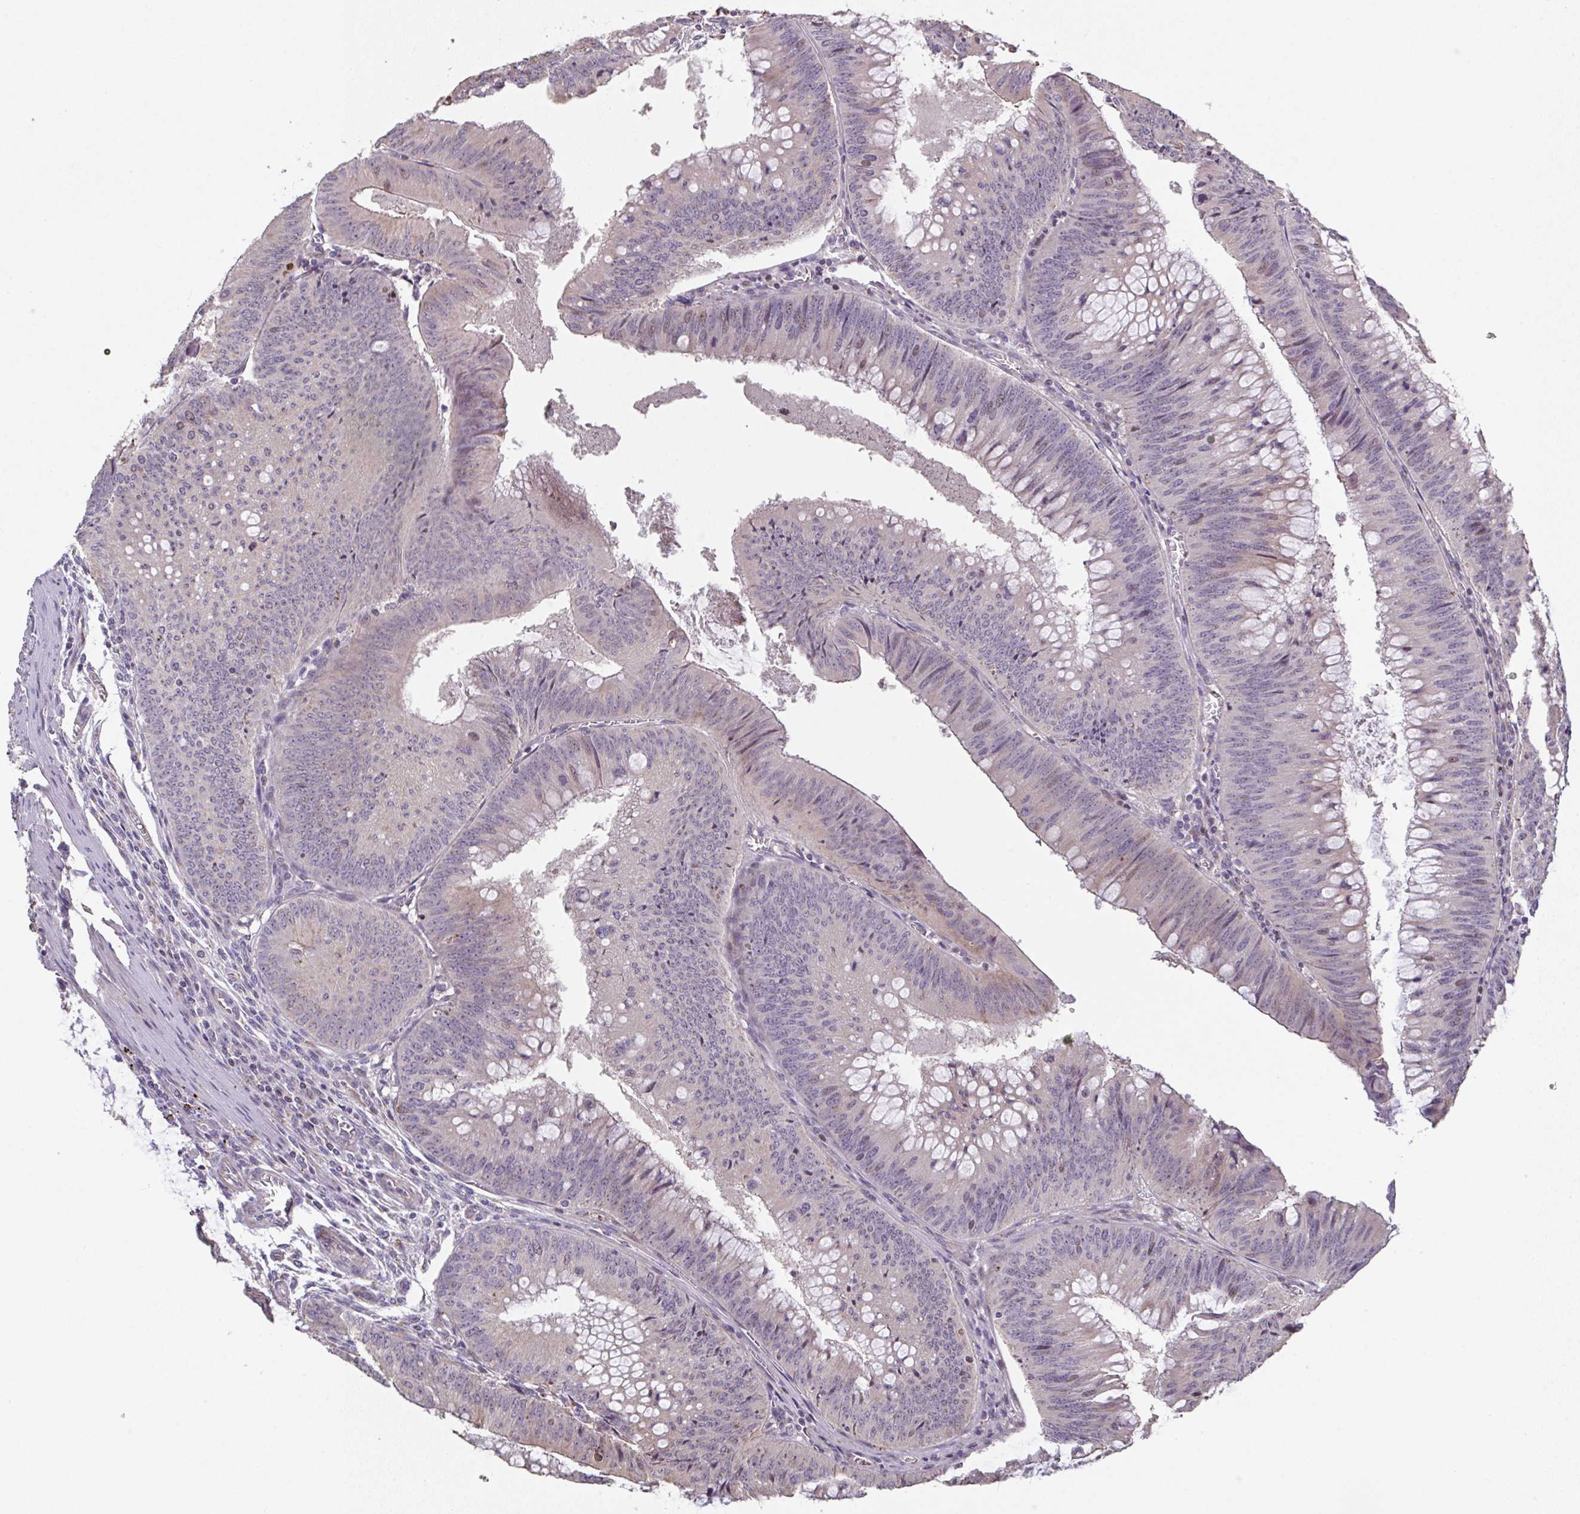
{"staining": {"intensity": "weak", "quantity": "<25%", "location": "nuclear"}, "tissue": "colorectal cancer", "cell_type": "Tumor cells", "image_type": "cancer", "snomed": [{"axis": "morphology", "description": "Adenocarcinoma, NOS"}, {"axis": "topography", "description": "Rectum"}], "caption": "Histopathology image shows no significant protein positivity in tumor cells of colorectal adenocarcinoma.", "gene": "RUNDC3B", "patient": {"sex": "female", "age": 72}}